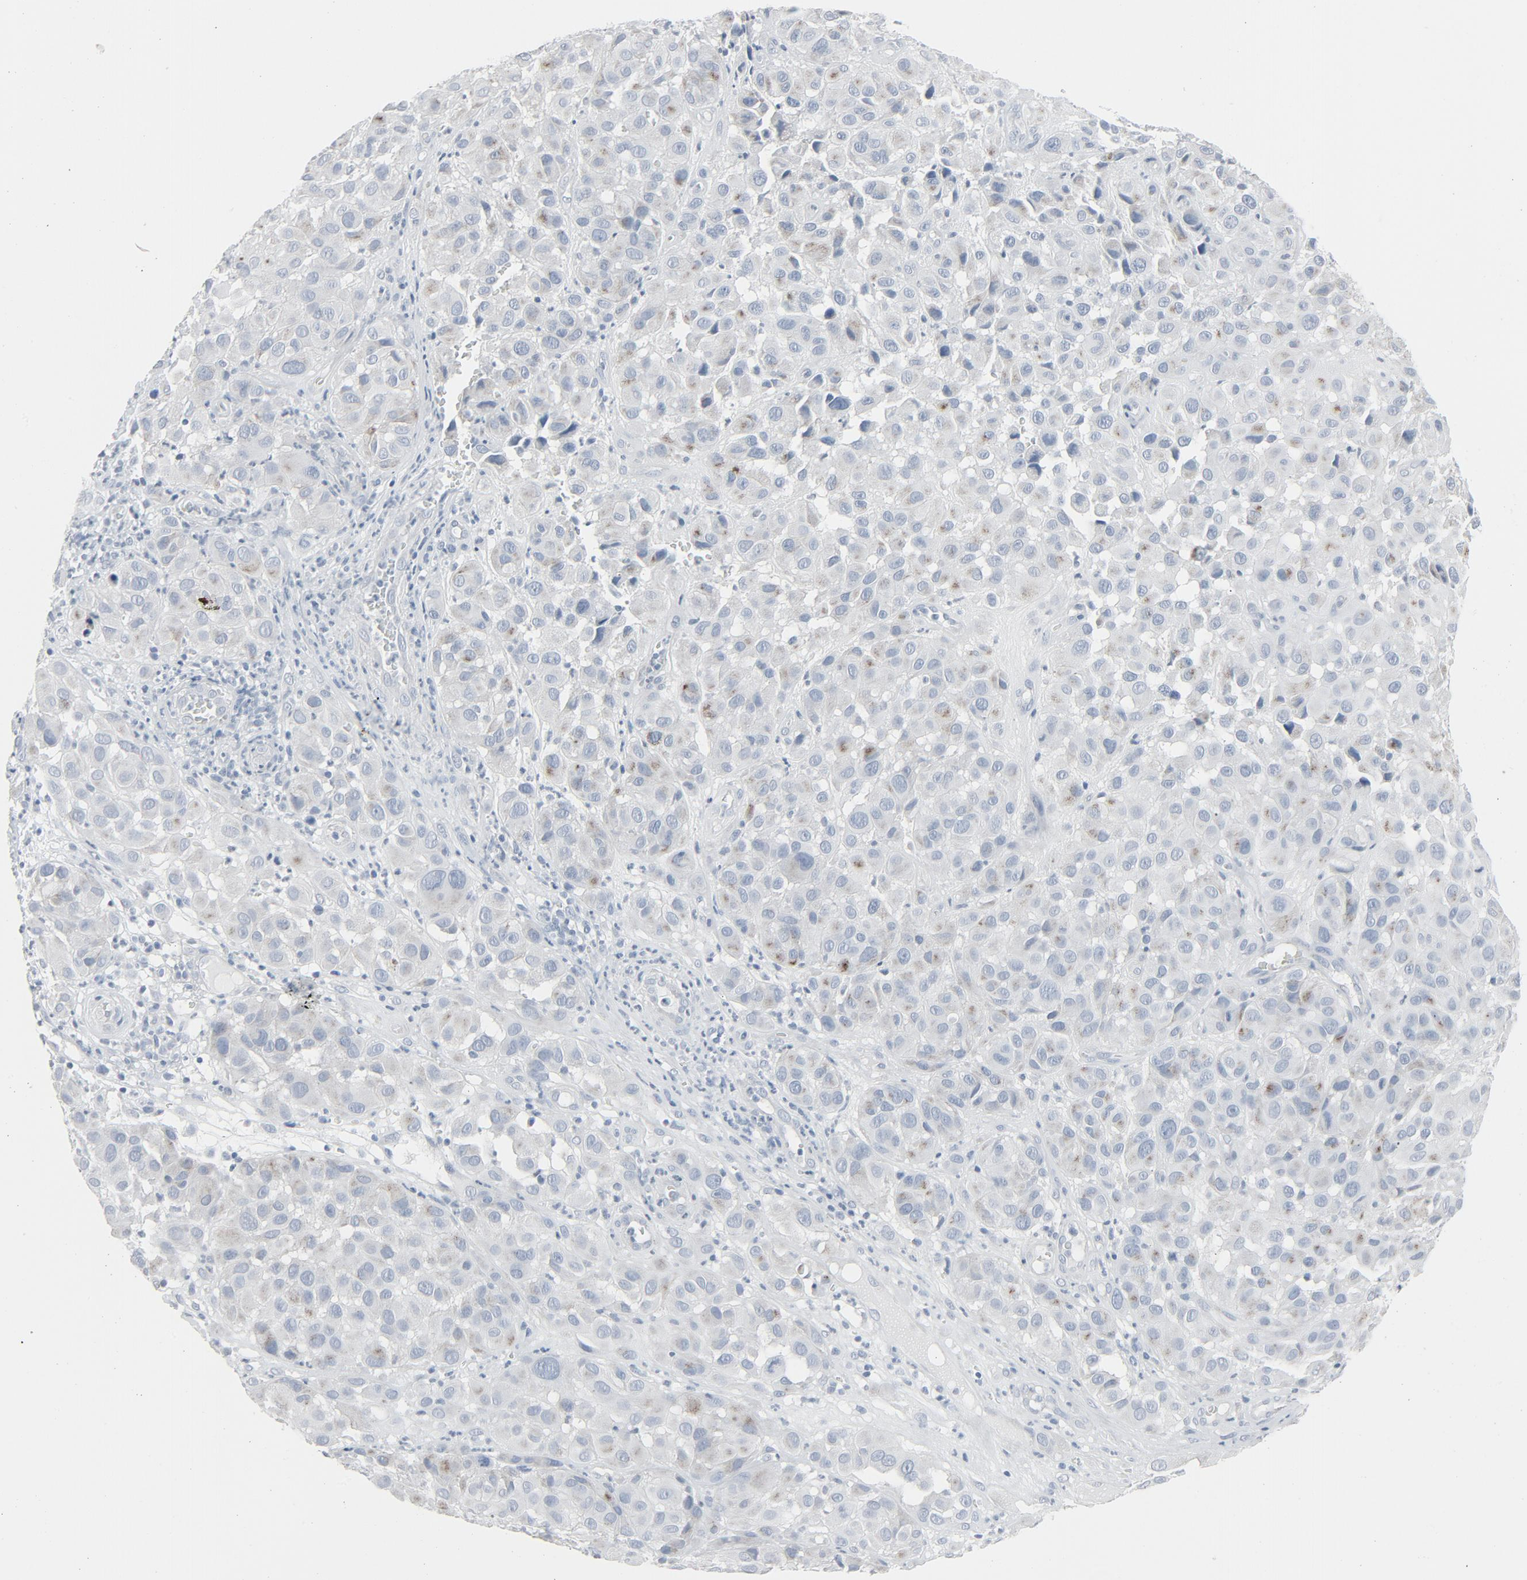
{"staining": {"intensity": "negative", "quantity": "none", "location": "none"}, "tissue": "melanoma", "cell_type": "Tumor cells", "image_type": "cancer", "snomed": [{"axis": "morphology", "description": "Malignant melanoma, NOS"}, {"axis": "topography", "description": "Skin"}], "caption": "Immunohistochemical staining of human malignant melanoma exhibits no significant expression in tumor cells. The staining was performed using DAB (3,3'-diaminobenzidine) to visualize the protein expression in brown, while the nuclei were stained in blue with hematoxylin (Magnification: 20x).", "gene": "FGFR3", "patient": {"sex": "female", "age": 21}}